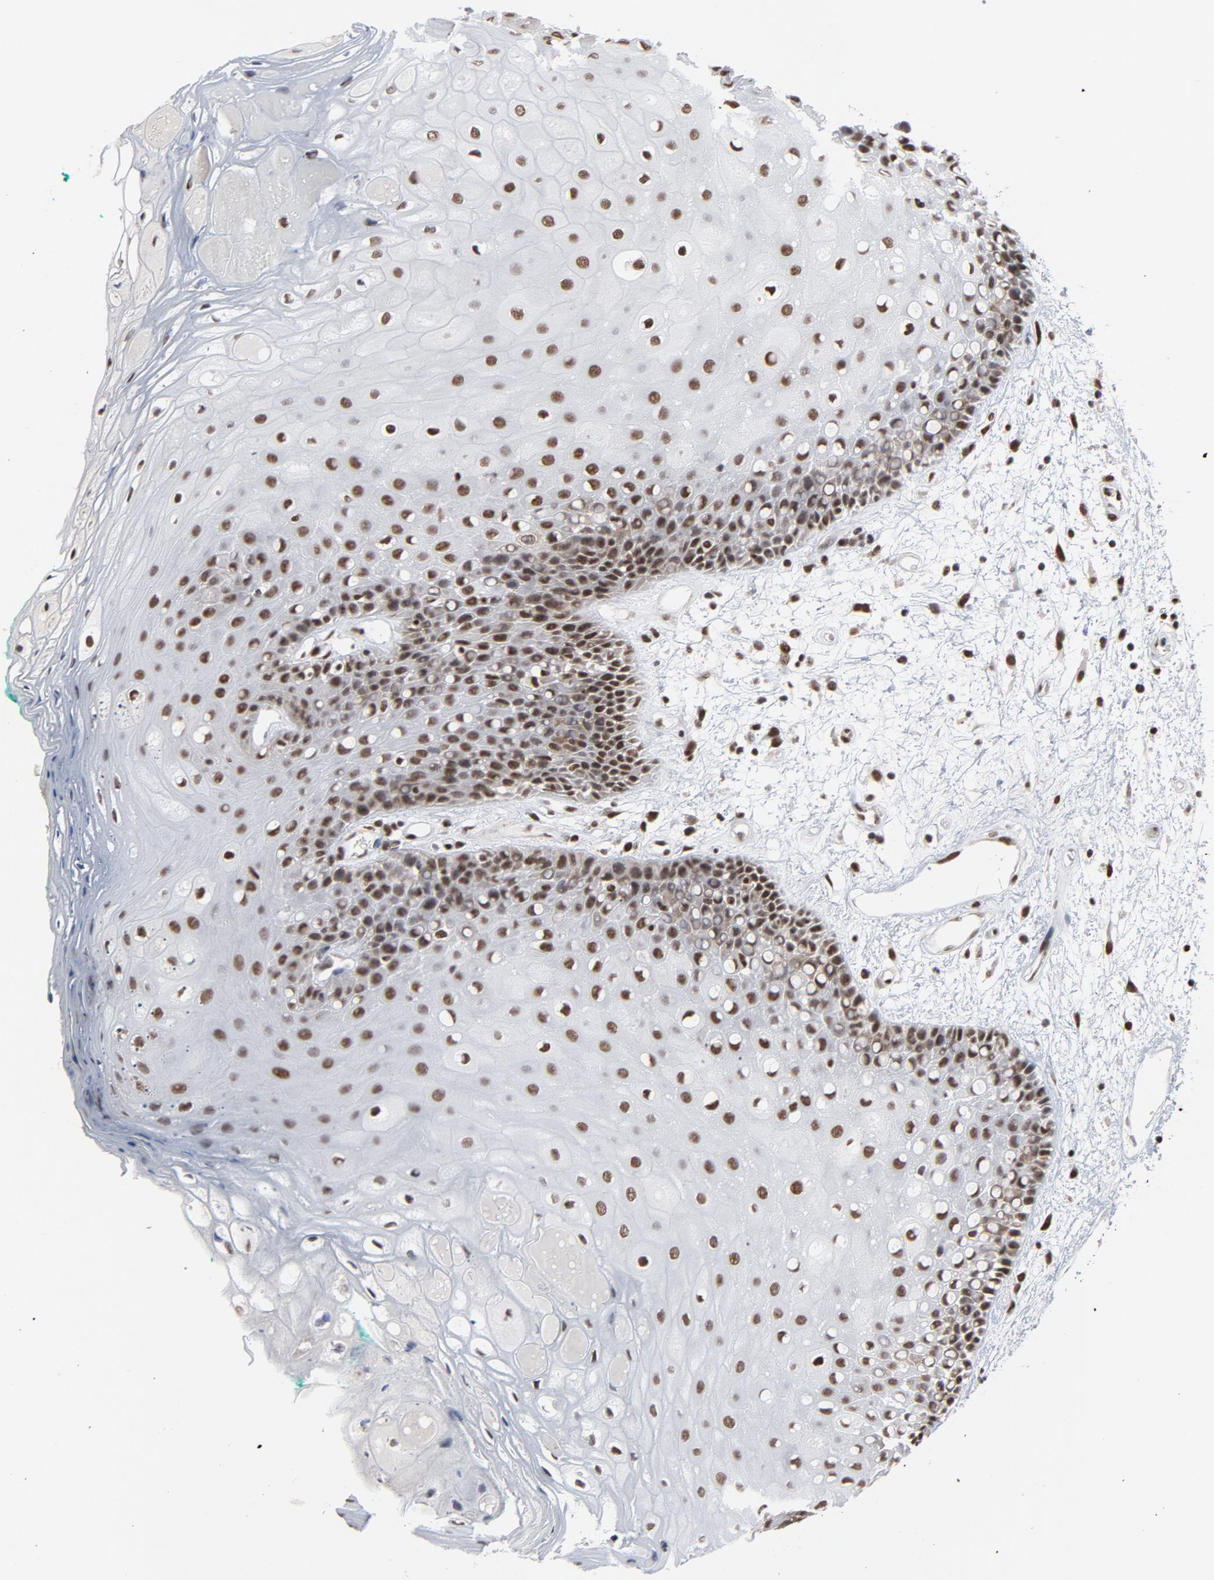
{"staining": {"intensity": "strong", "quantity": "25%-75%", "location": "nuclear"}, "tissue": "oral mucosa", "cell_type": "Squamous epithelial cells", "image_type": "normal", "snomed": [{"axis": "morphology", "description": "Normal tissue, NOS"}, {"axis": "morphology", "description": "Squamous cell carcinoma, NOS"}, {"axis": "topography", "description": "Skeletal muscle"}, {"axis": "topography", "description": "Oral tissue"}, {"axis": "topography", "description": "Head-Neck"}], "caption": "This image demonstrates IHC staining of normal oral mucosa, with high strong nuclear staining in approximately 25%-75% of squamous epithelial cells.", "gene": "MRE11", "patient": {"sex": "female", "age": 84}}